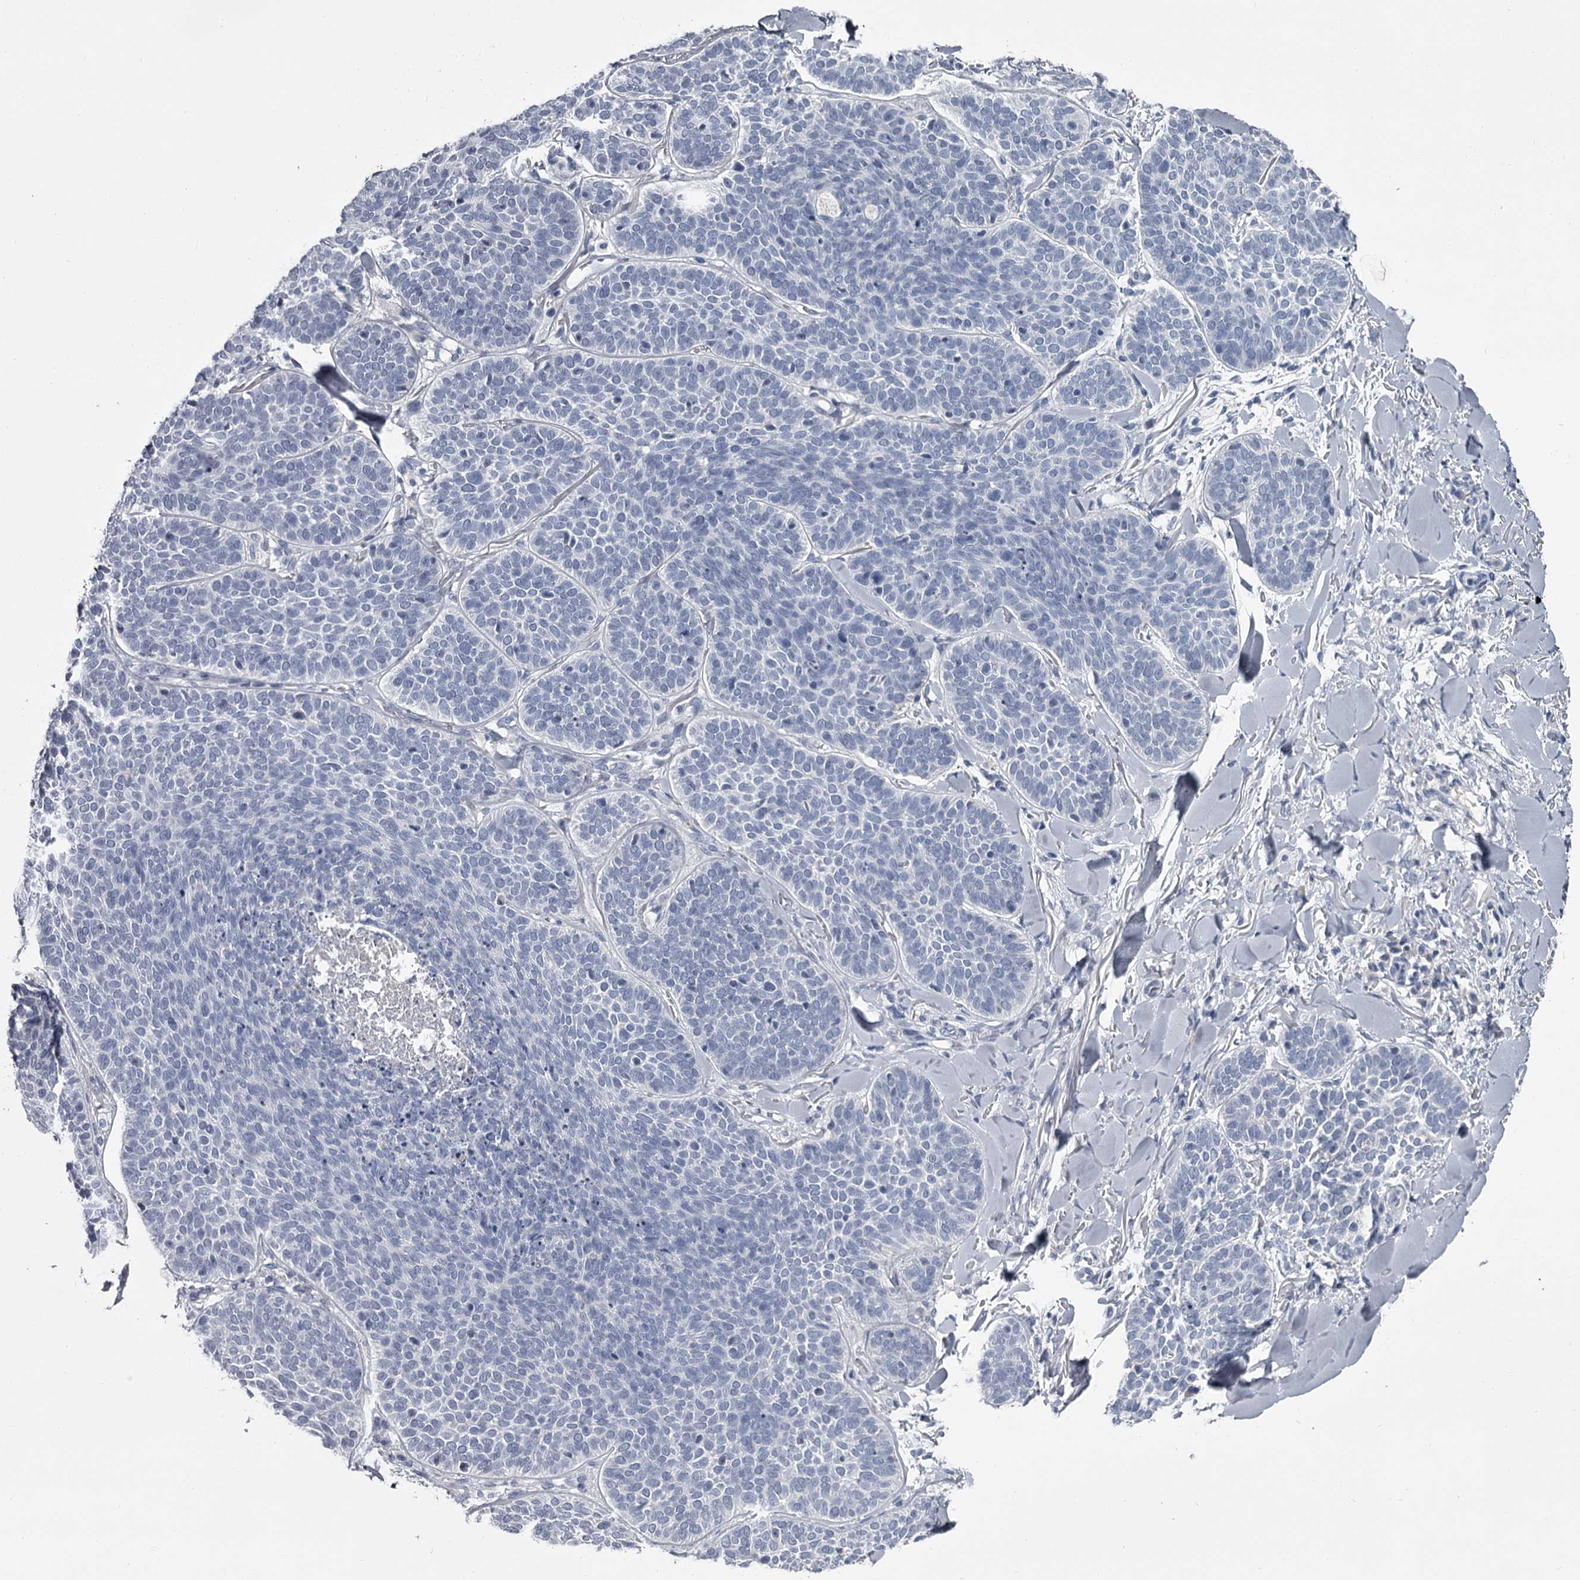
{"staining": {"intensity": "negative", "quantity": "none", "location": "none"}, "tissue": "skin cancer", "cell_type": "Tumor cells", "image_type": "cancer", "snomed": [{"axis": "morphology", "description": "Basal cell carcinoma"}, {"axis": "topography", "description": "Skin"}], "caption": "Immunohistochemical staining of skin basal cell carcinoma exhibits no significant staining in tumor cells.", "gene": "DAO", "patient": {"sex": "male", "age": 85}}